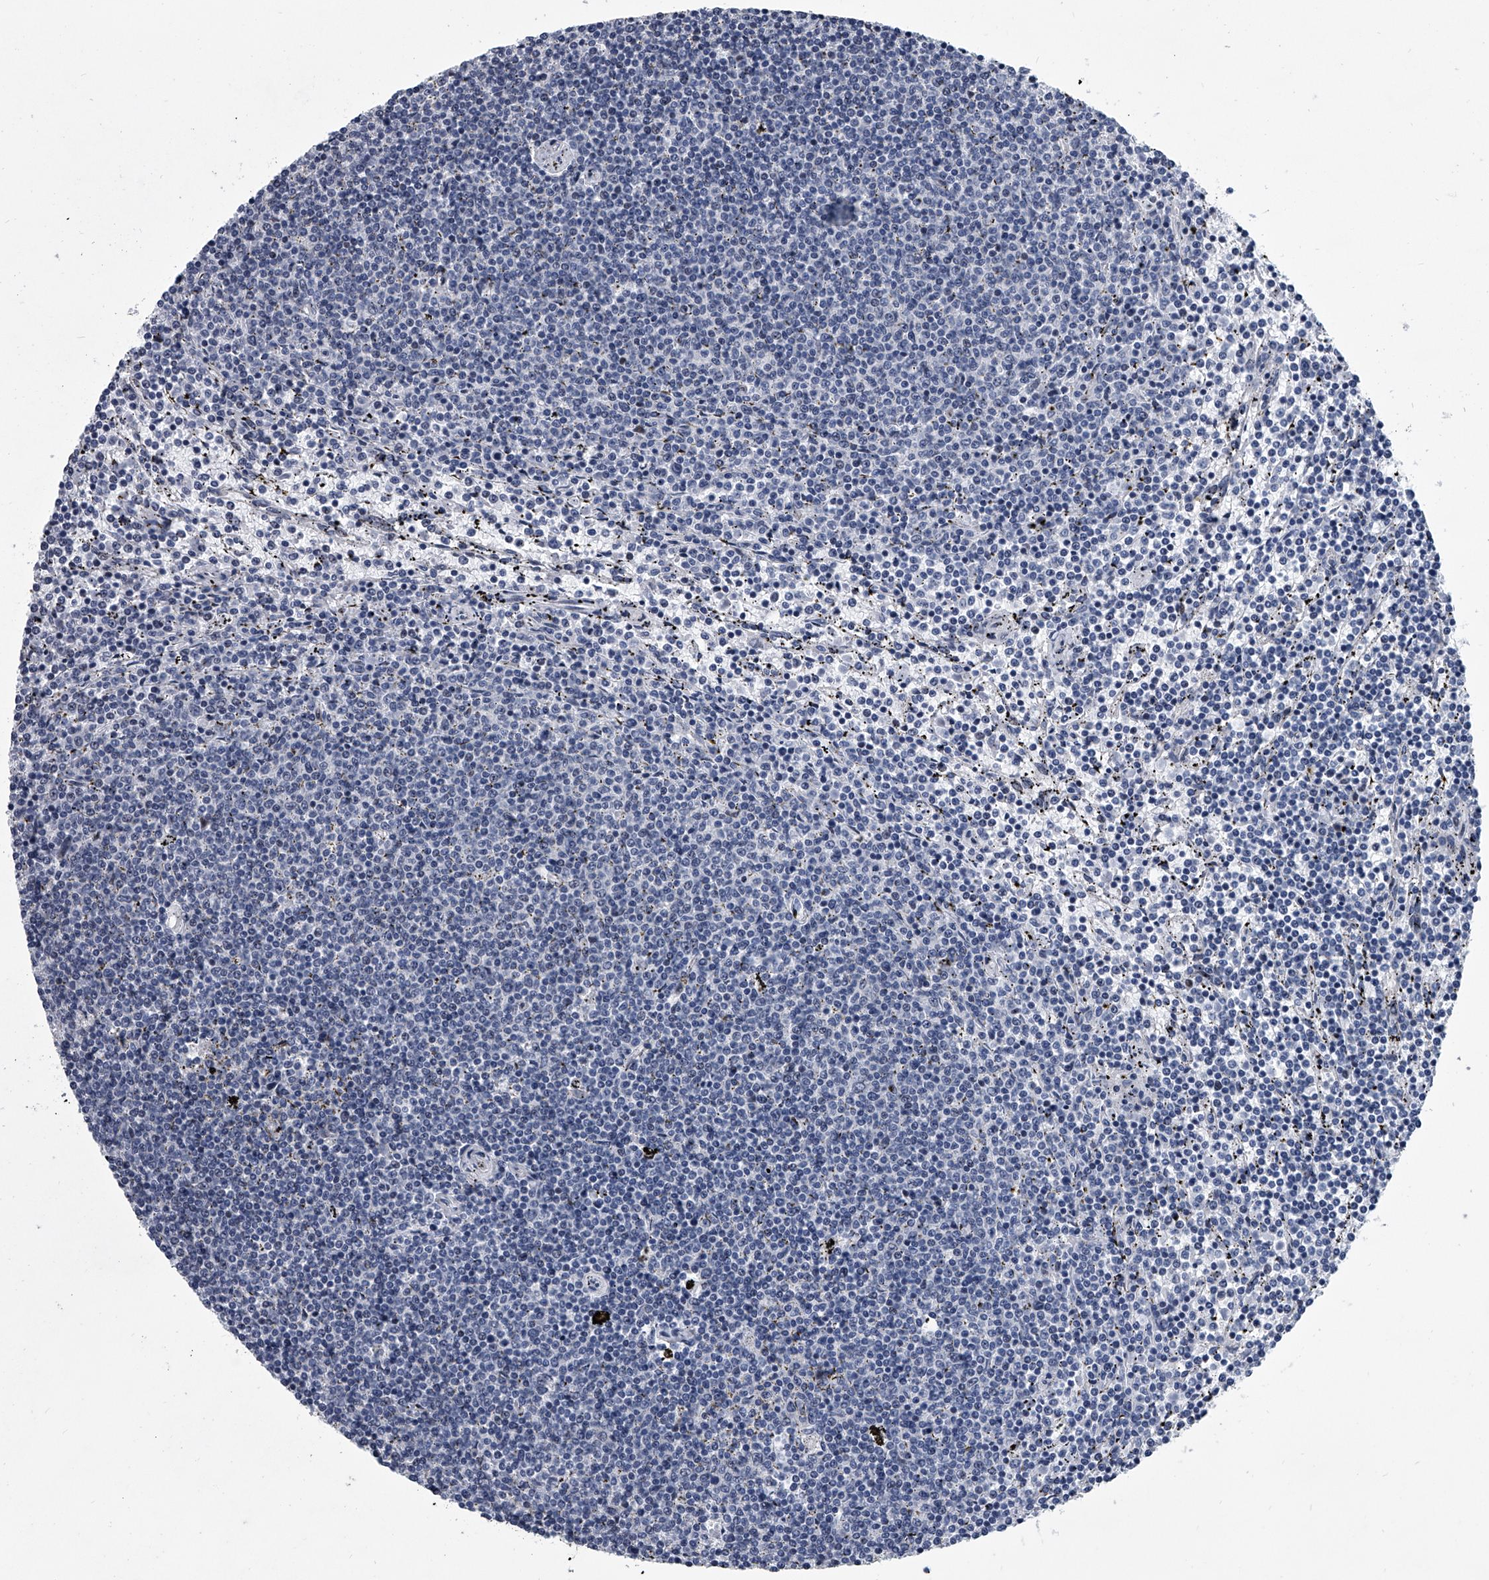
{"staining": {"intensity": "negative", "quantity": "none", "location": "none"}, "tissue": "lymphoma", "cell_type": "Tumor cells", "image_type": "cancer", "snomed": [{"axis": "morphology", "description": "Malignant lymphoma, non-Hodgkin's type, Low grade"}, {"axis": "topography", "description": "Spleen"}], "caption": "DAB immunohistochemical staining of human malignant lymphoma, non-Hodgkin's type (low-grade) shows no significant positivity in tumor cells.", "gene": "PPP2R5D", "patient": {"sex": "female", "age": 50}}